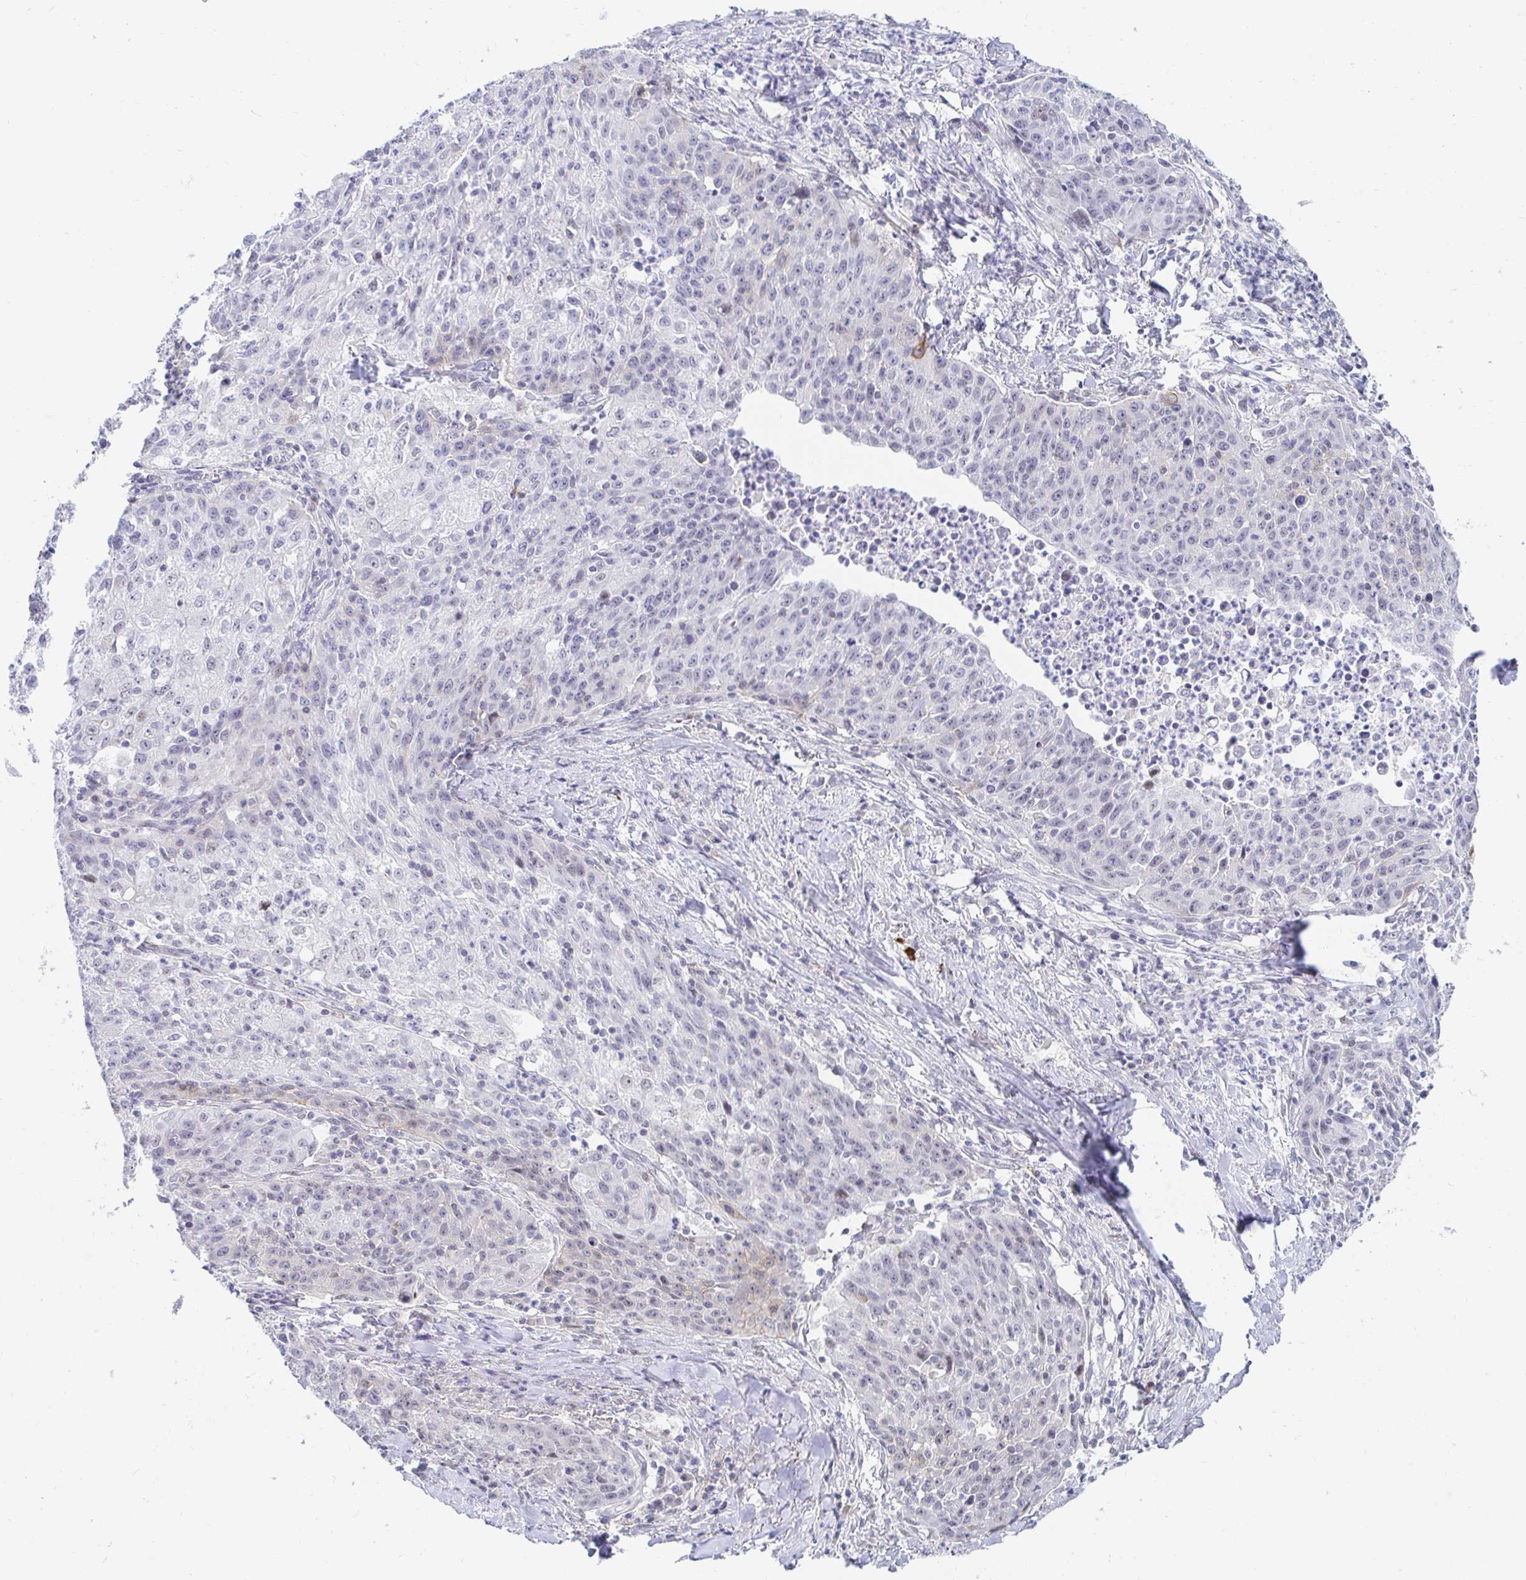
{"staining": {"intensity": "moderate", "quantity": "<25%", "location": "cytoplasmic/membranous"}, "tissue": "lung cancer", "cell_type": "Tumor cells", "image_type": "cancer", "snomed": [{"axis": "morphology", "description": "Squamous cell carcinoma, NOS"}, {"axis": "morphology", "description": "Squamous cell carcinoma, metastatic, NOS"}, {"axis": "topography", "description": "Bronchus"}, {"axis": "topography", "description": "Lung"}], "caption": "The immunohistochemical stain shows moderate cytoplasmic/membranous positivity in tumor cells of squamous cell carcinoma (lung) tissue.", "gene": "COL28A1", "patient": {"sex": "male", "age": 62}}